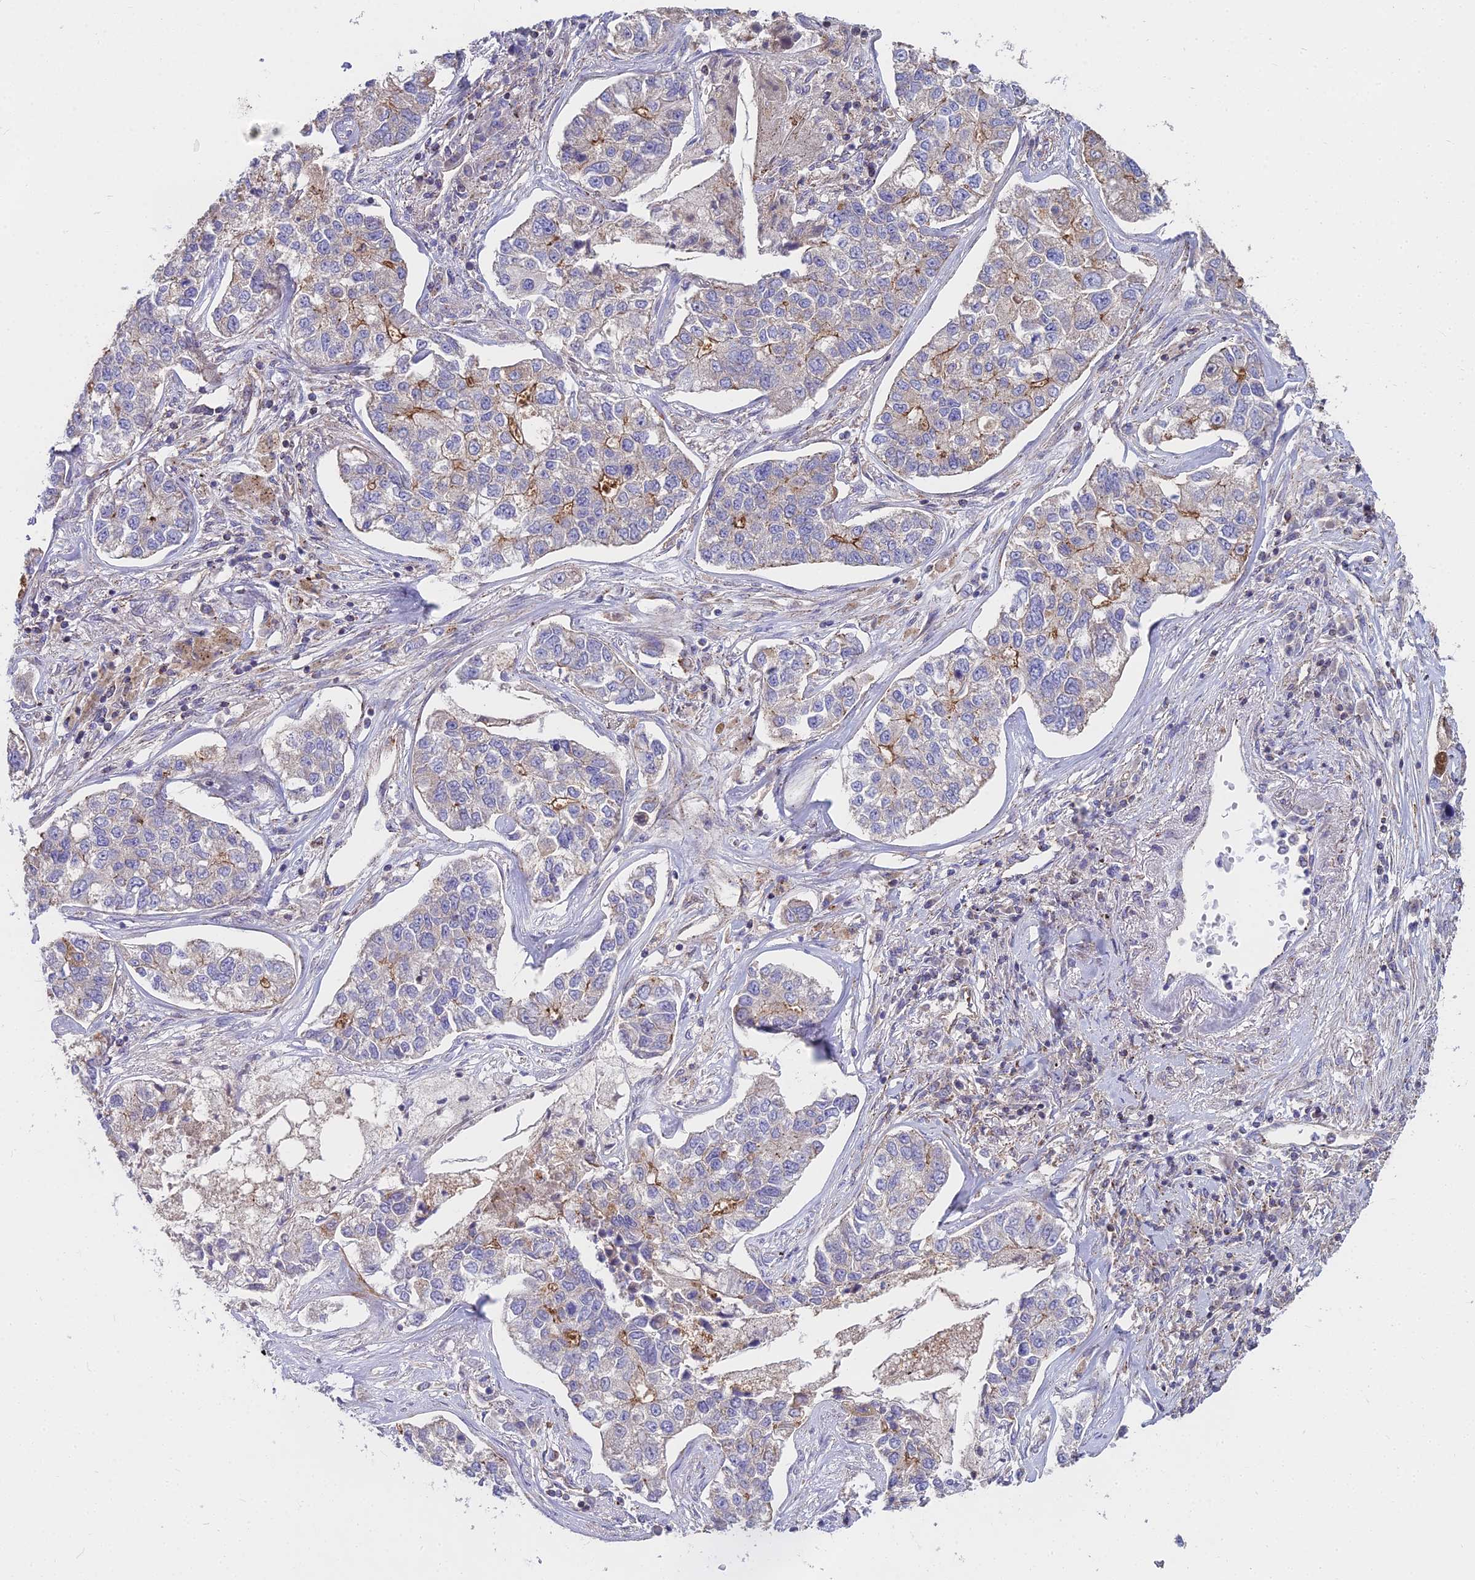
{"staining": {"intensity": "moderate", "quantity": "<25%", "location": "cytoplasmic/membranous"}, "tissue": "lung cancer", "cell_type": "Tumor cells", "image_type": "cancer", "snomed": [{"axis": "morphology", "description": "Adenocarcinoma, NOS"}, {"axis": "topography", "description": "Lung"}], "caption": "Immunohistochemical staining of lung cancer (adenocarcinoma) demonstrates low levels of moderate cytoplasmic/membranous expression in approximately <25% of tumor cells.", "gene": "FRMPD1", "patient": {"sex": "male", "age": 49}}